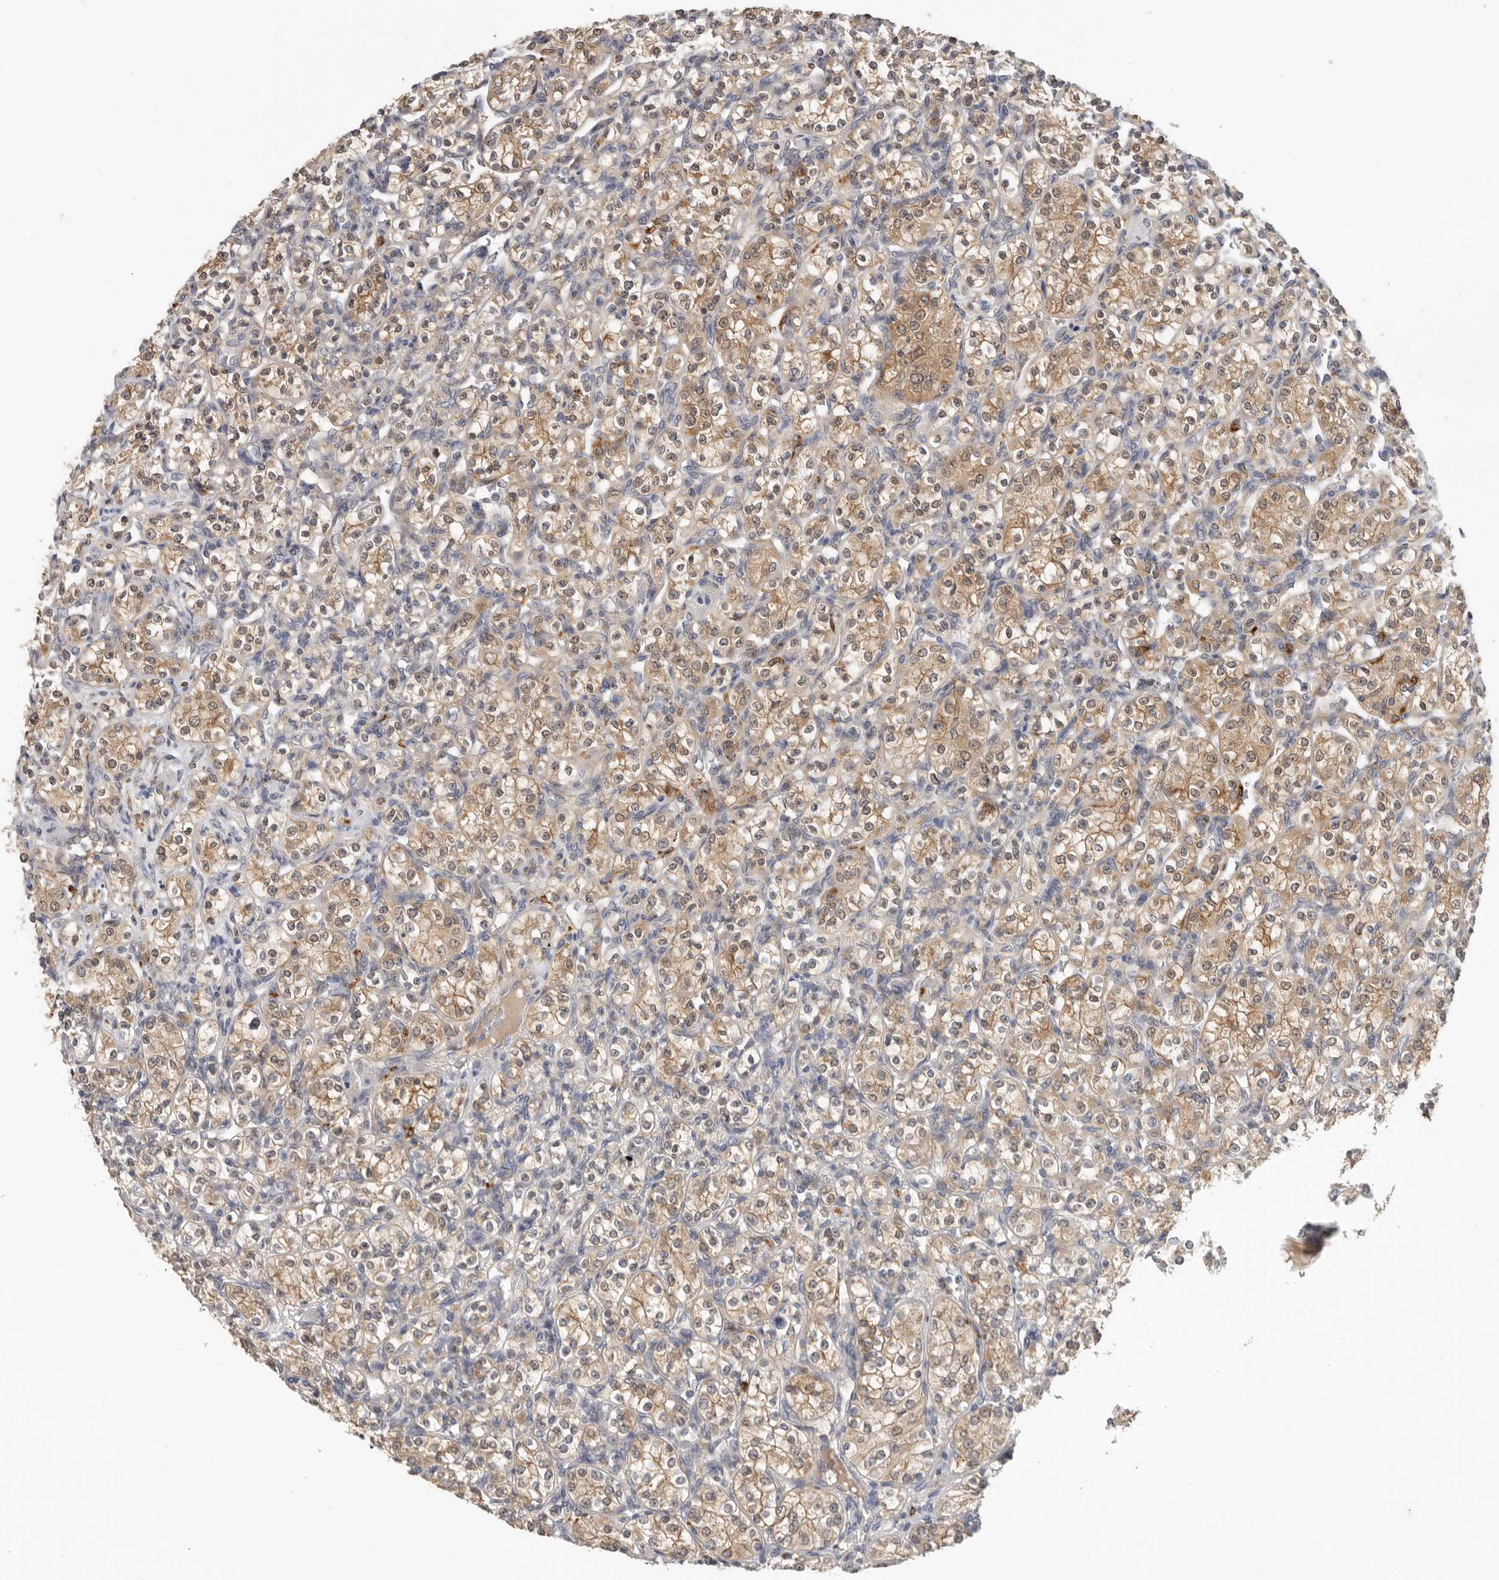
{"staining": {"intensity": "moderate", "quantity": ">75%", "location": "cytoplasmic/membranous"}, "tissue": "renal cancer", "cell_type": "Tumor cells", "image_type": "cancer", "snomed": [{"axis": "morphology", "description": "Adenocarcinoma, NOS"}, {"axis": "topography", "description": "Kidney"}], "caption": "Renal cancer was stained to show a protein in brown. There is medium levels of moderate cytoplasmic/membranous positivity in approximately >75% of tumor cells.", "gene": "TFRC", "patient": {"sex": "male", "age": 77}}